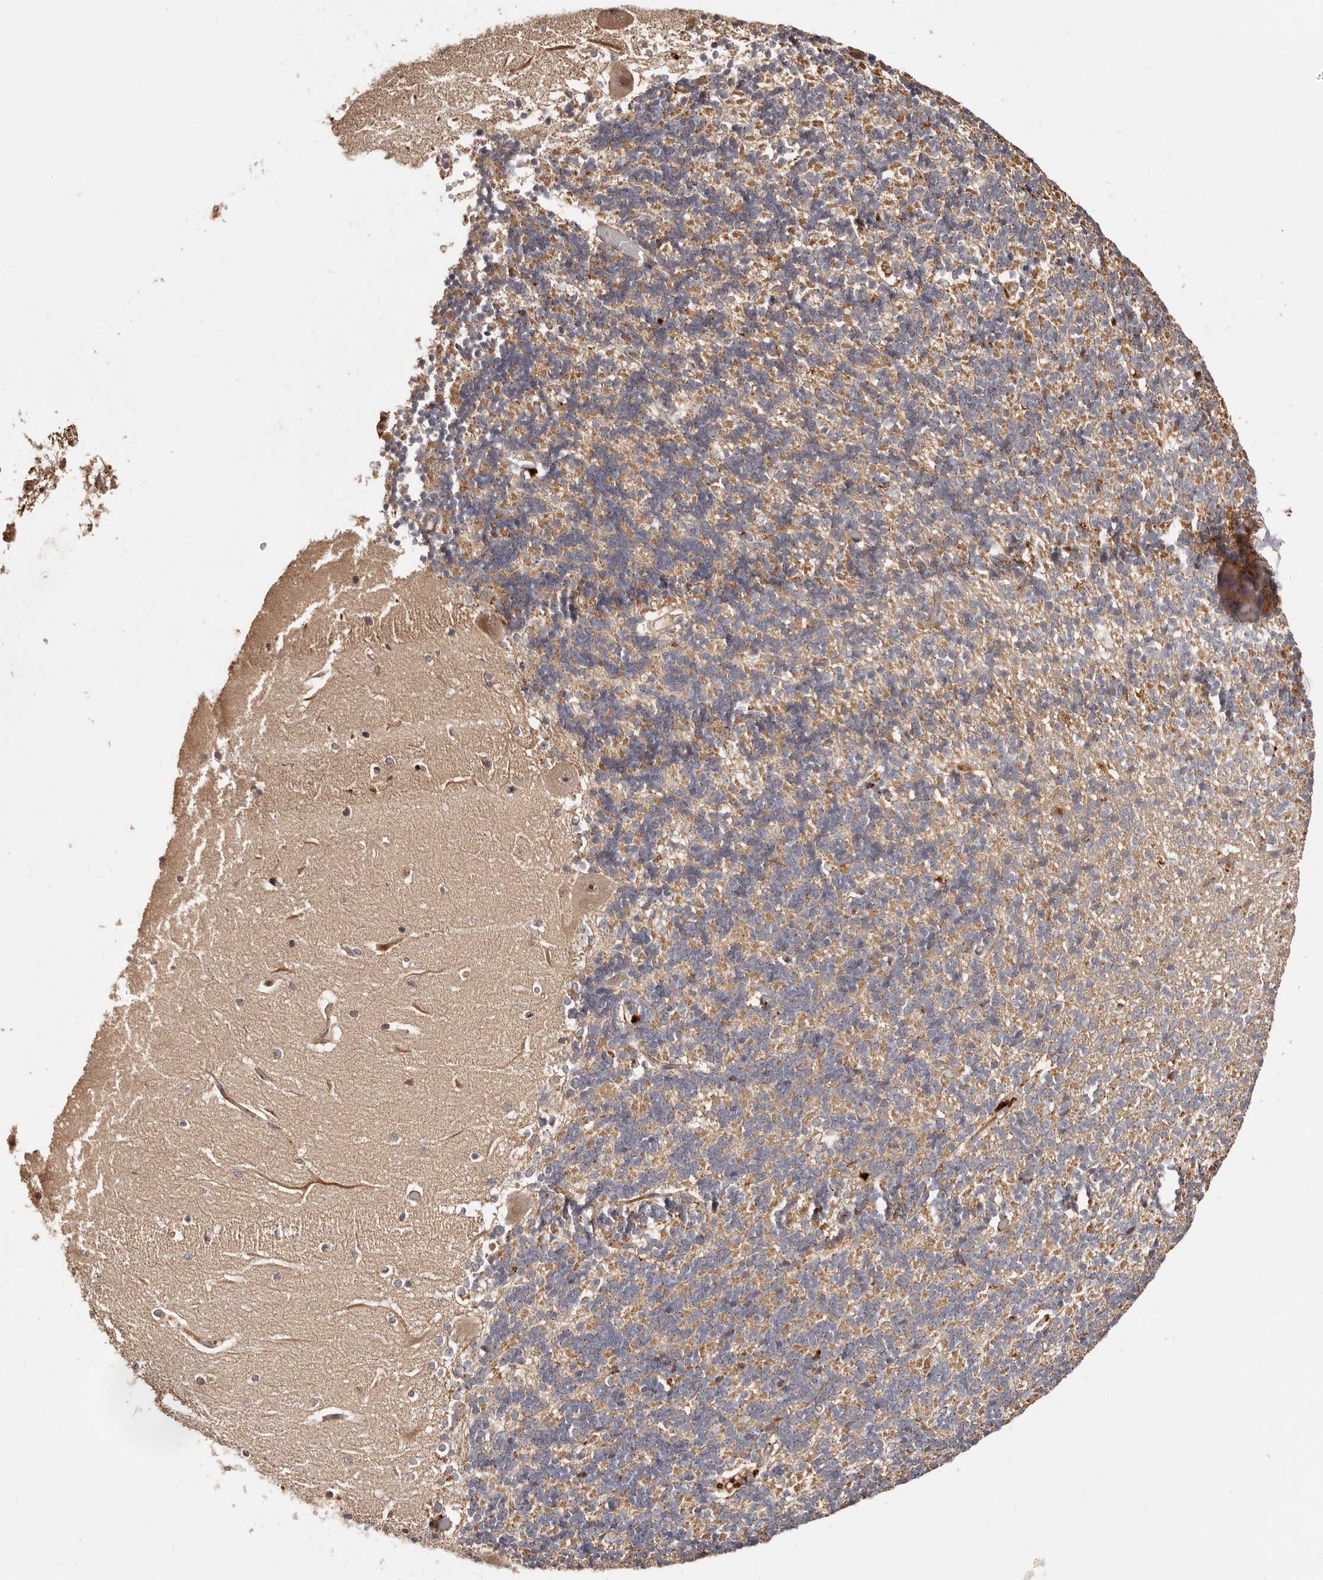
{"staining": {"intensity": "moderate", "quantity": "25%-75%", "location": "cytoplasmic/membranous"}, "tissue": "cerebellum", "cell_type": "Cells in granular layer", "image_type": "normal", "snomed": [{"axis": "morphology", "description": "Normal tissue, NOS"}, {"axis": "topography", "description": "Cerebellum"}], "caption": "Approximately 25%-75% of cells in granular layer in normal cerebellum demonstrate moderate cytoplasmic/membranous protein positivity as visualized by brown immunohistochemical staining.", "gene": "PTPN22", "patient": {"sex": "male", "age": 37}}